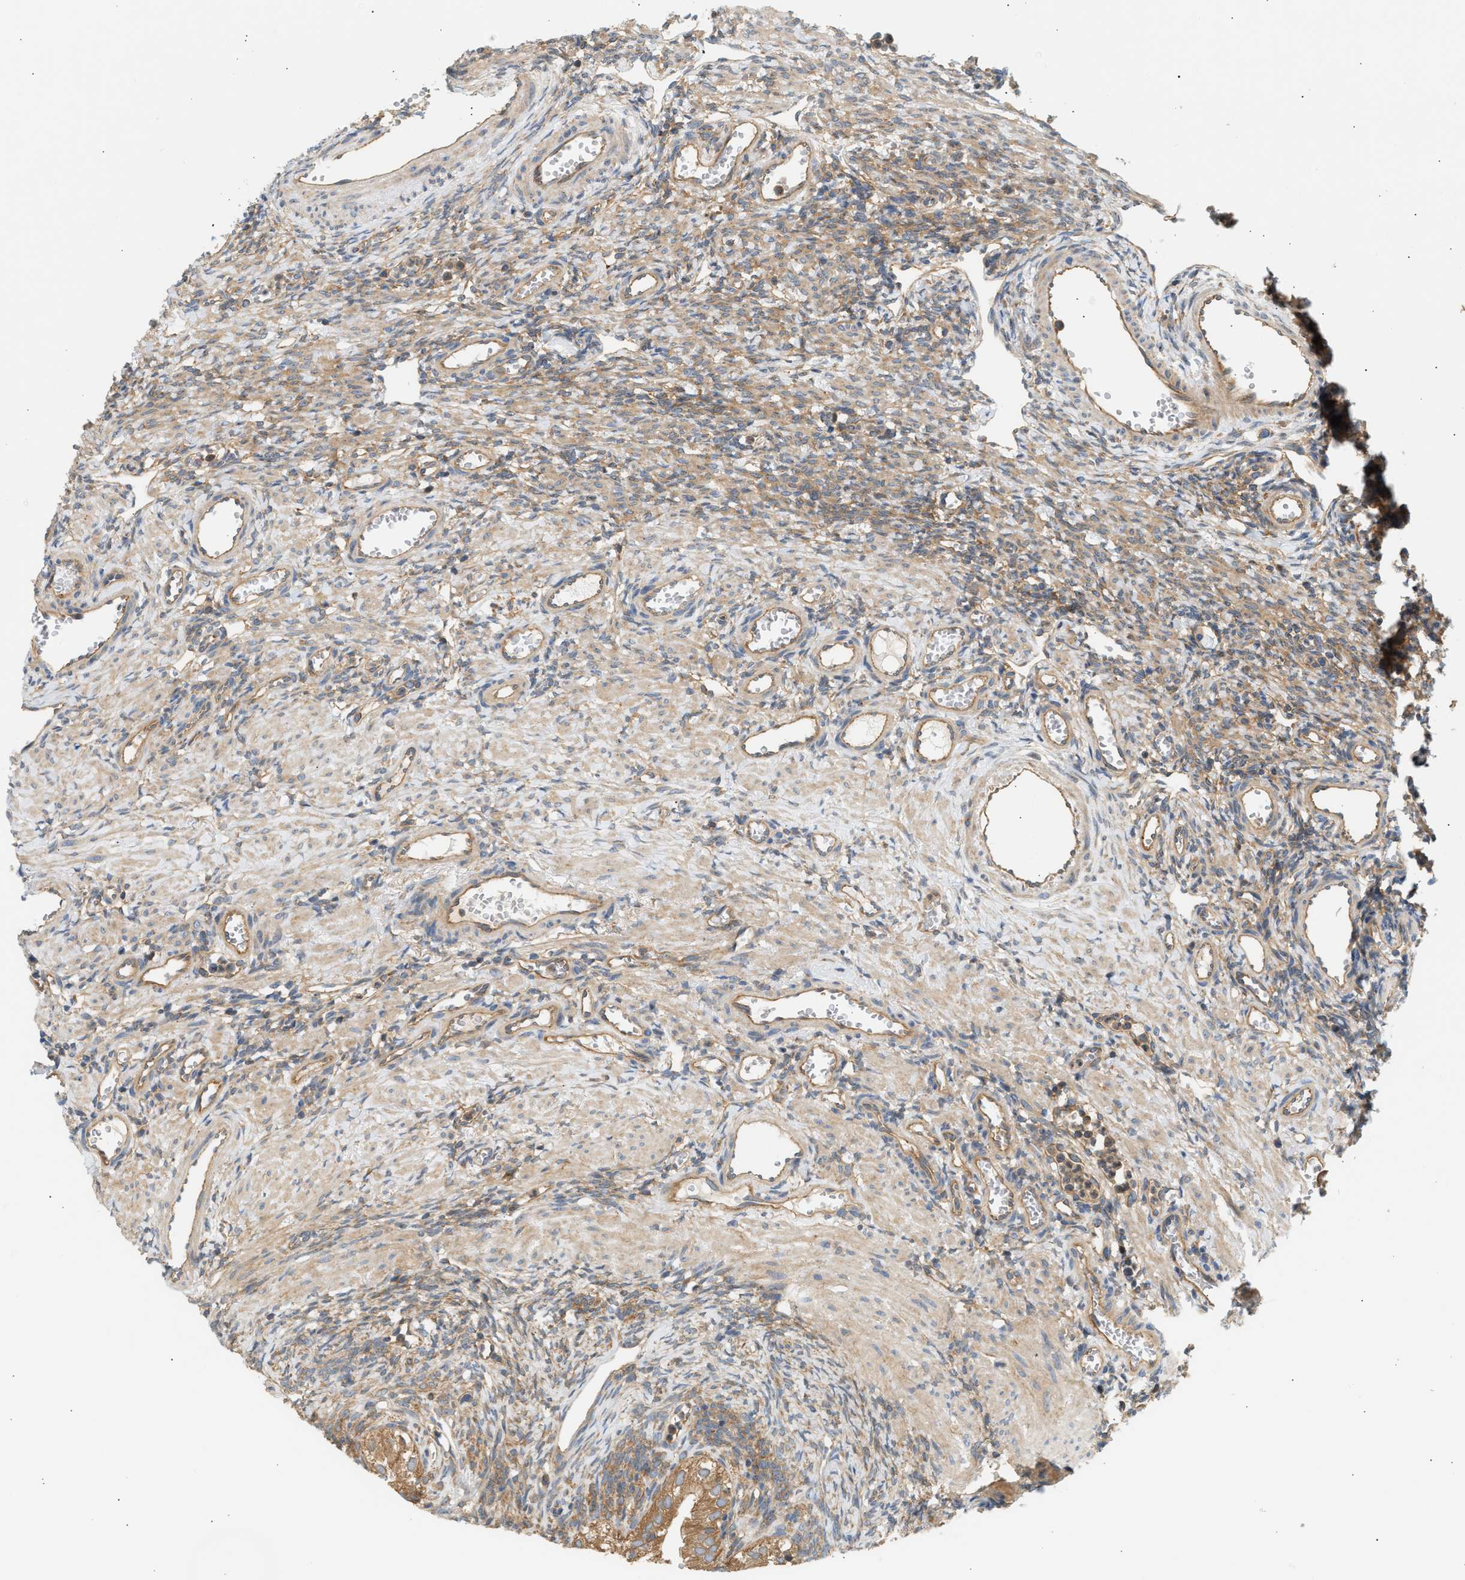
{"staining": {"intensity": "strong", "quantity": ">75%", "location": "cytoplasmic/membranous"}, "tissue": "ovary", "cell_type": "Follicle cells", "image_type": "normal", "snomed": [{"axis": "morphology", "description": "Normal tissue, NOS"}, {"axis": "topography", "description": "Ovary"}], "caption": "The immunohistochemical stain shows strong cytoplasmic/membranous staining in follicle cells of benign ovary.", "gene": "PAFAH1B1", "patient": {"sex": "female", "age": 33}}